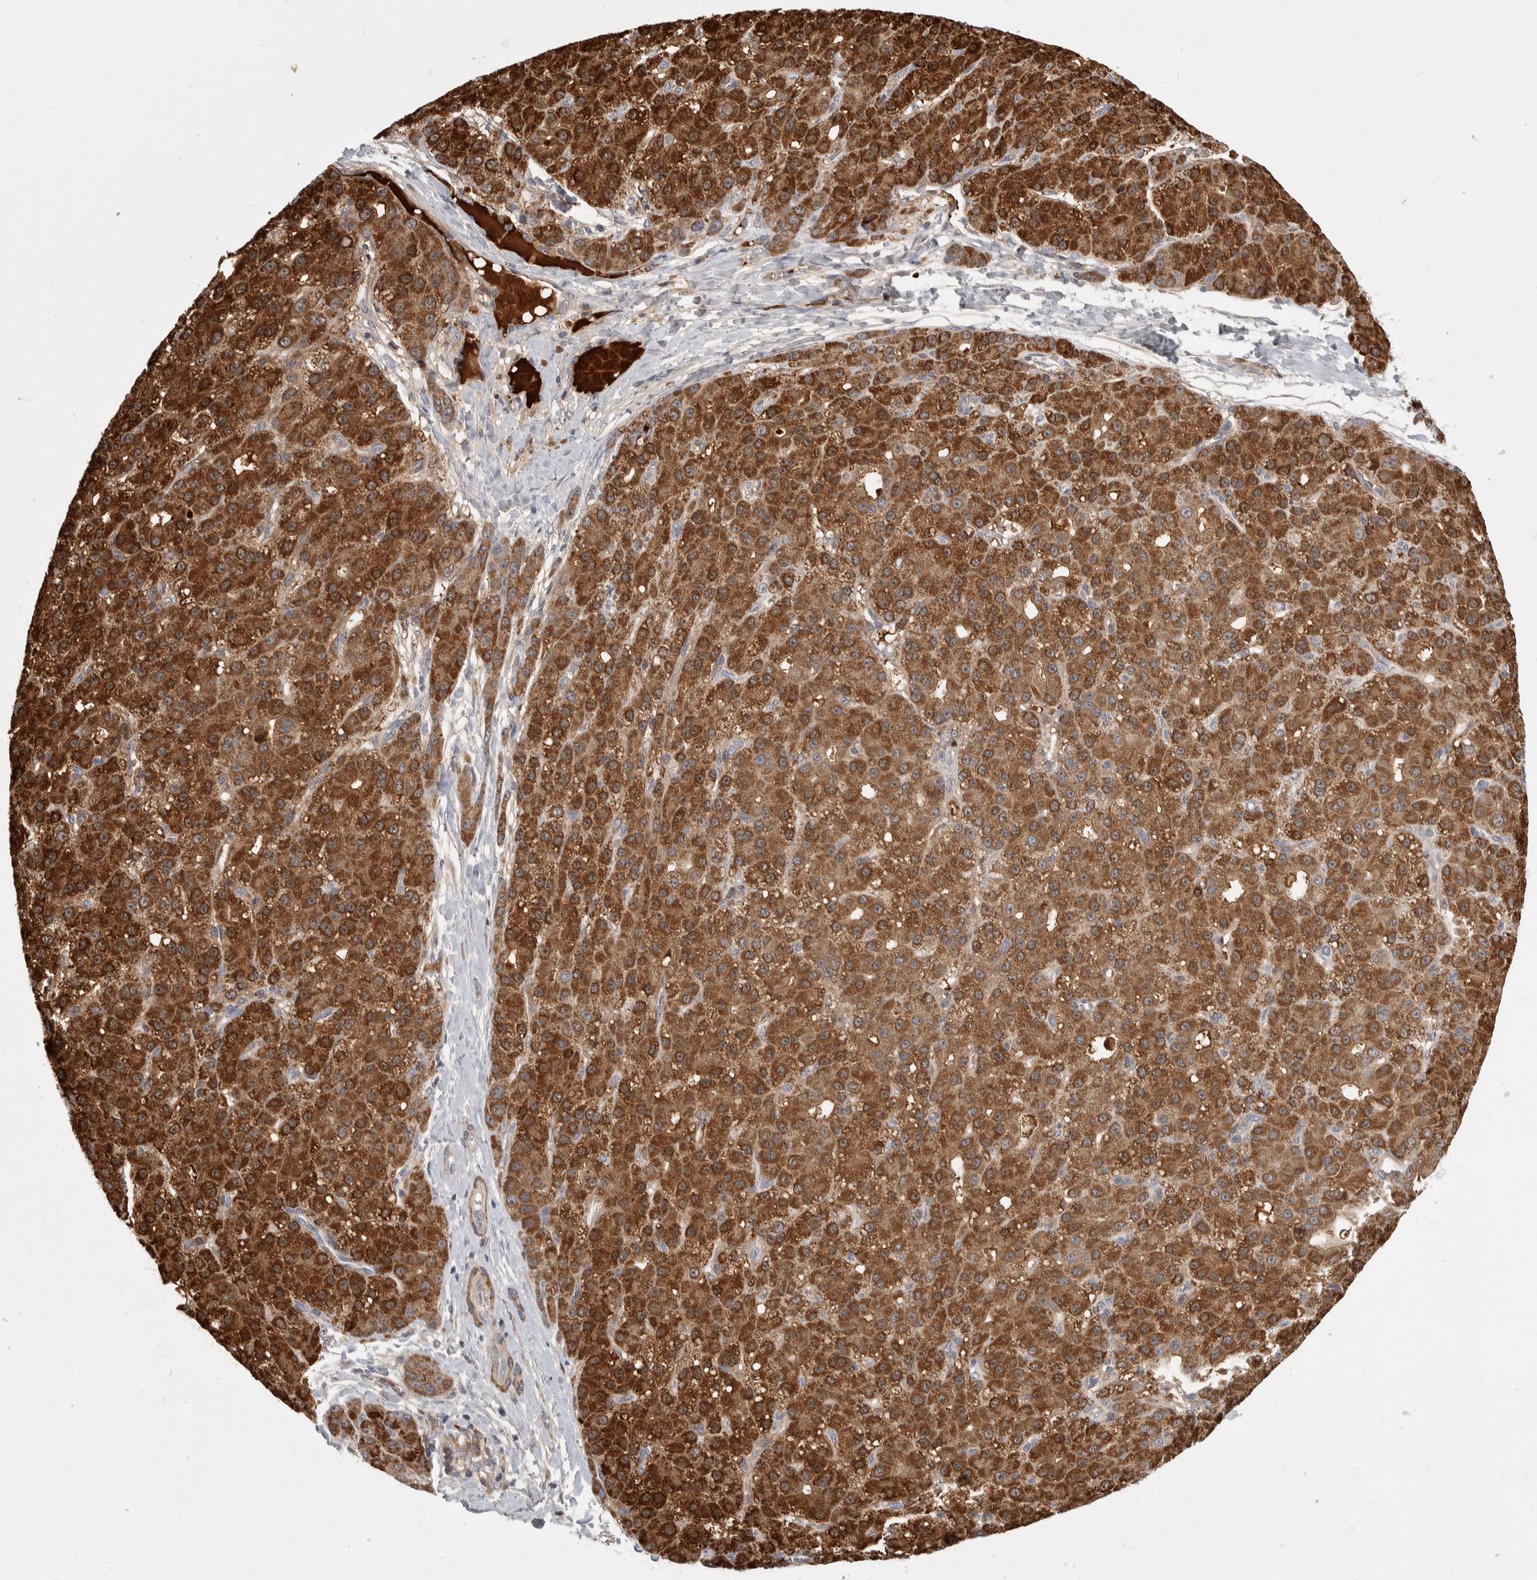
{"staining": {"intensity": "strong", "quantity": ">75%", "location": "cytoplasmic/membranous"}, "tissue": "liver cancer", "cell_type": "Tumor cells", "image_type": "cancer", "snomed": [{"axis": "morphology", "description": "Carcinoma, Hepatocellular, NOS"}, {"axis": "topography", "description": "Liver"}], "caption": "Immunohistochemistry histopathology image of human liver hepatocellular carcinoma stained for a protein (brown), which demonstrates high levels of strong cytoplasmic/membranous staining in approximately >75% of tumor cells.", "gene": "PSMG3", "patient": {"sex": "male", "age": 67}}